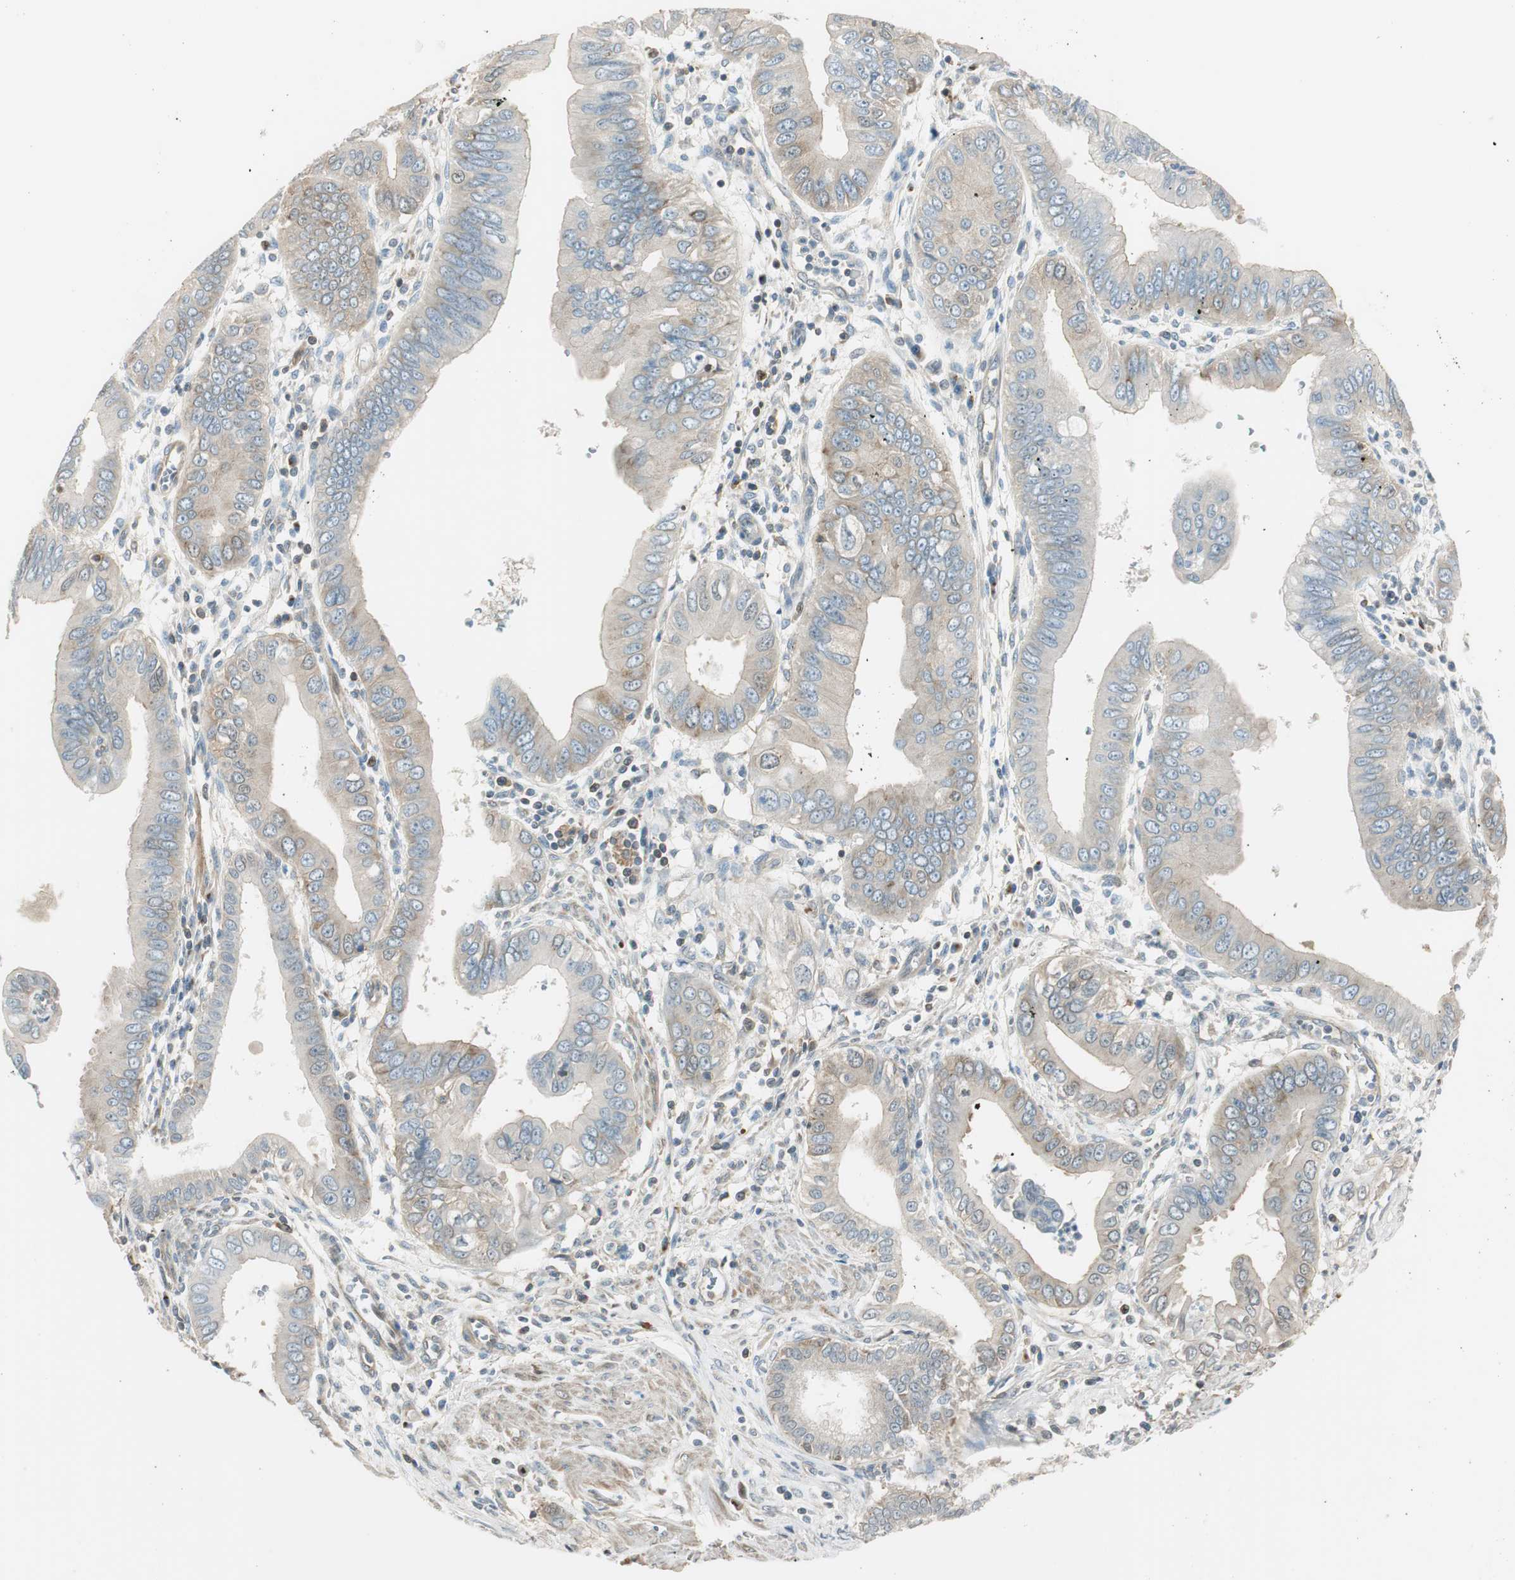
{"staining": {"intensity": "weak", "quantity": ">75%", "location": "cytoplasmic/membranous"}, "tissue": "pancreatic cancer", "cell_type": "Tumor cells", "image_type": "cancer", "snomed": [{"axis": "morphology", "description": "Normal tissue, NOS"}, {"axis": "topography", "description": "Lymph node"}], "caption": "Brown immunohistochemical staining in human pancreatic cancer displays weak cytoplasmic/membranous positivity in approximately >75% of tumor cells. (Brightfield microscopy of DAB IHC at high magnification).", "gene": "PI4K2B", "patient": {"sex": "male", "age": 50}}